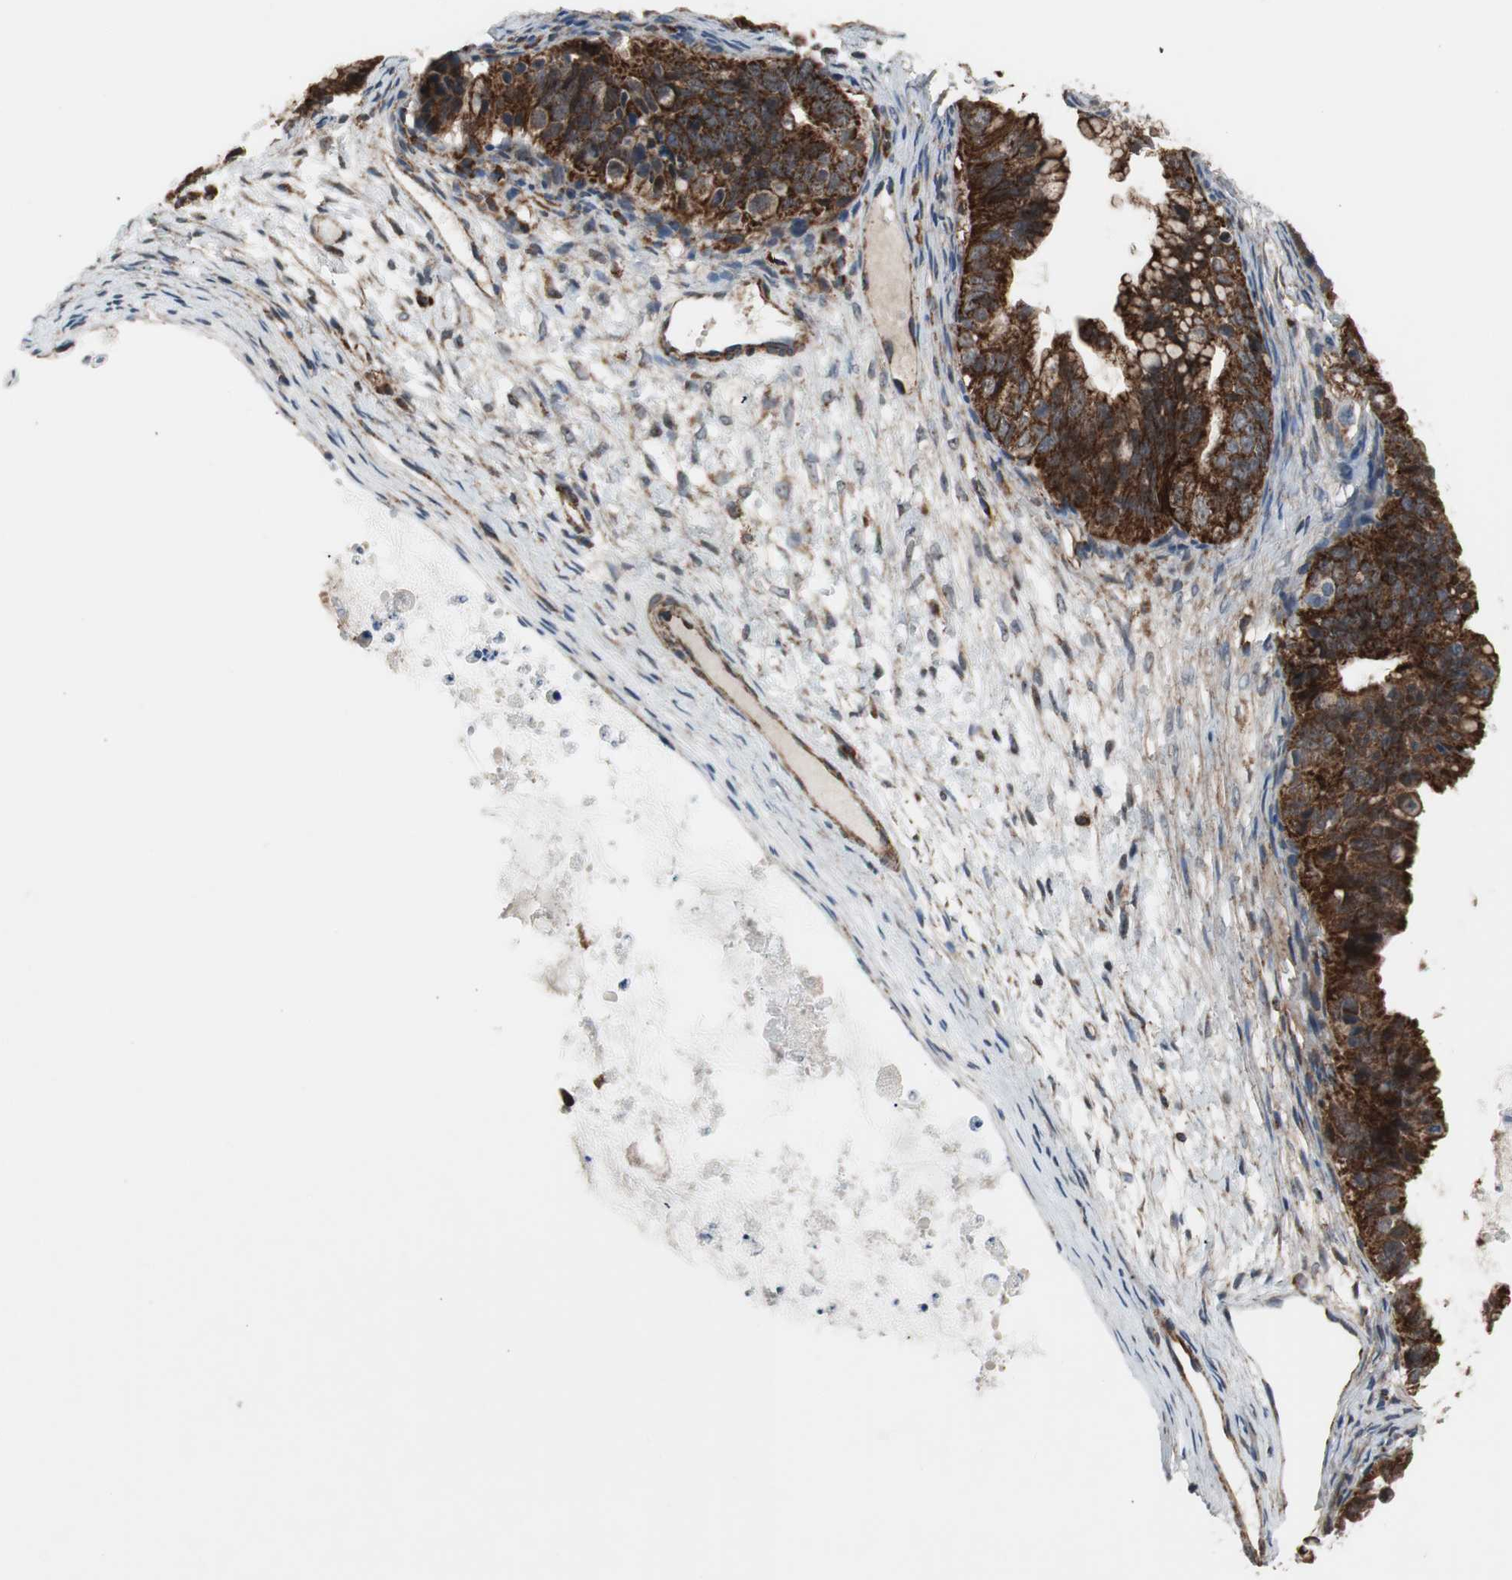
{"staining": {"intensity": "strong", "quantity": ">75%", "location": "cytoplasmic/membranous"}, "tissue": "ovarian cancer", "cell_type": "Tumor cells", "image_type": "cancer", "snomed": [{"axis": "morphology", "description": "Cystadenocarcinoma, mucinous, NOS"}, {"axis": "topography", "description": "Ovary"}], "caption": "Mucinous cystadenocarcinoma (ovarian) stained for a protein exhibits strong cytoplasmic/membranous positivity in tumor cells.", "gene": "CPT1A", "patient": {"sex": "female", "age": 36}}